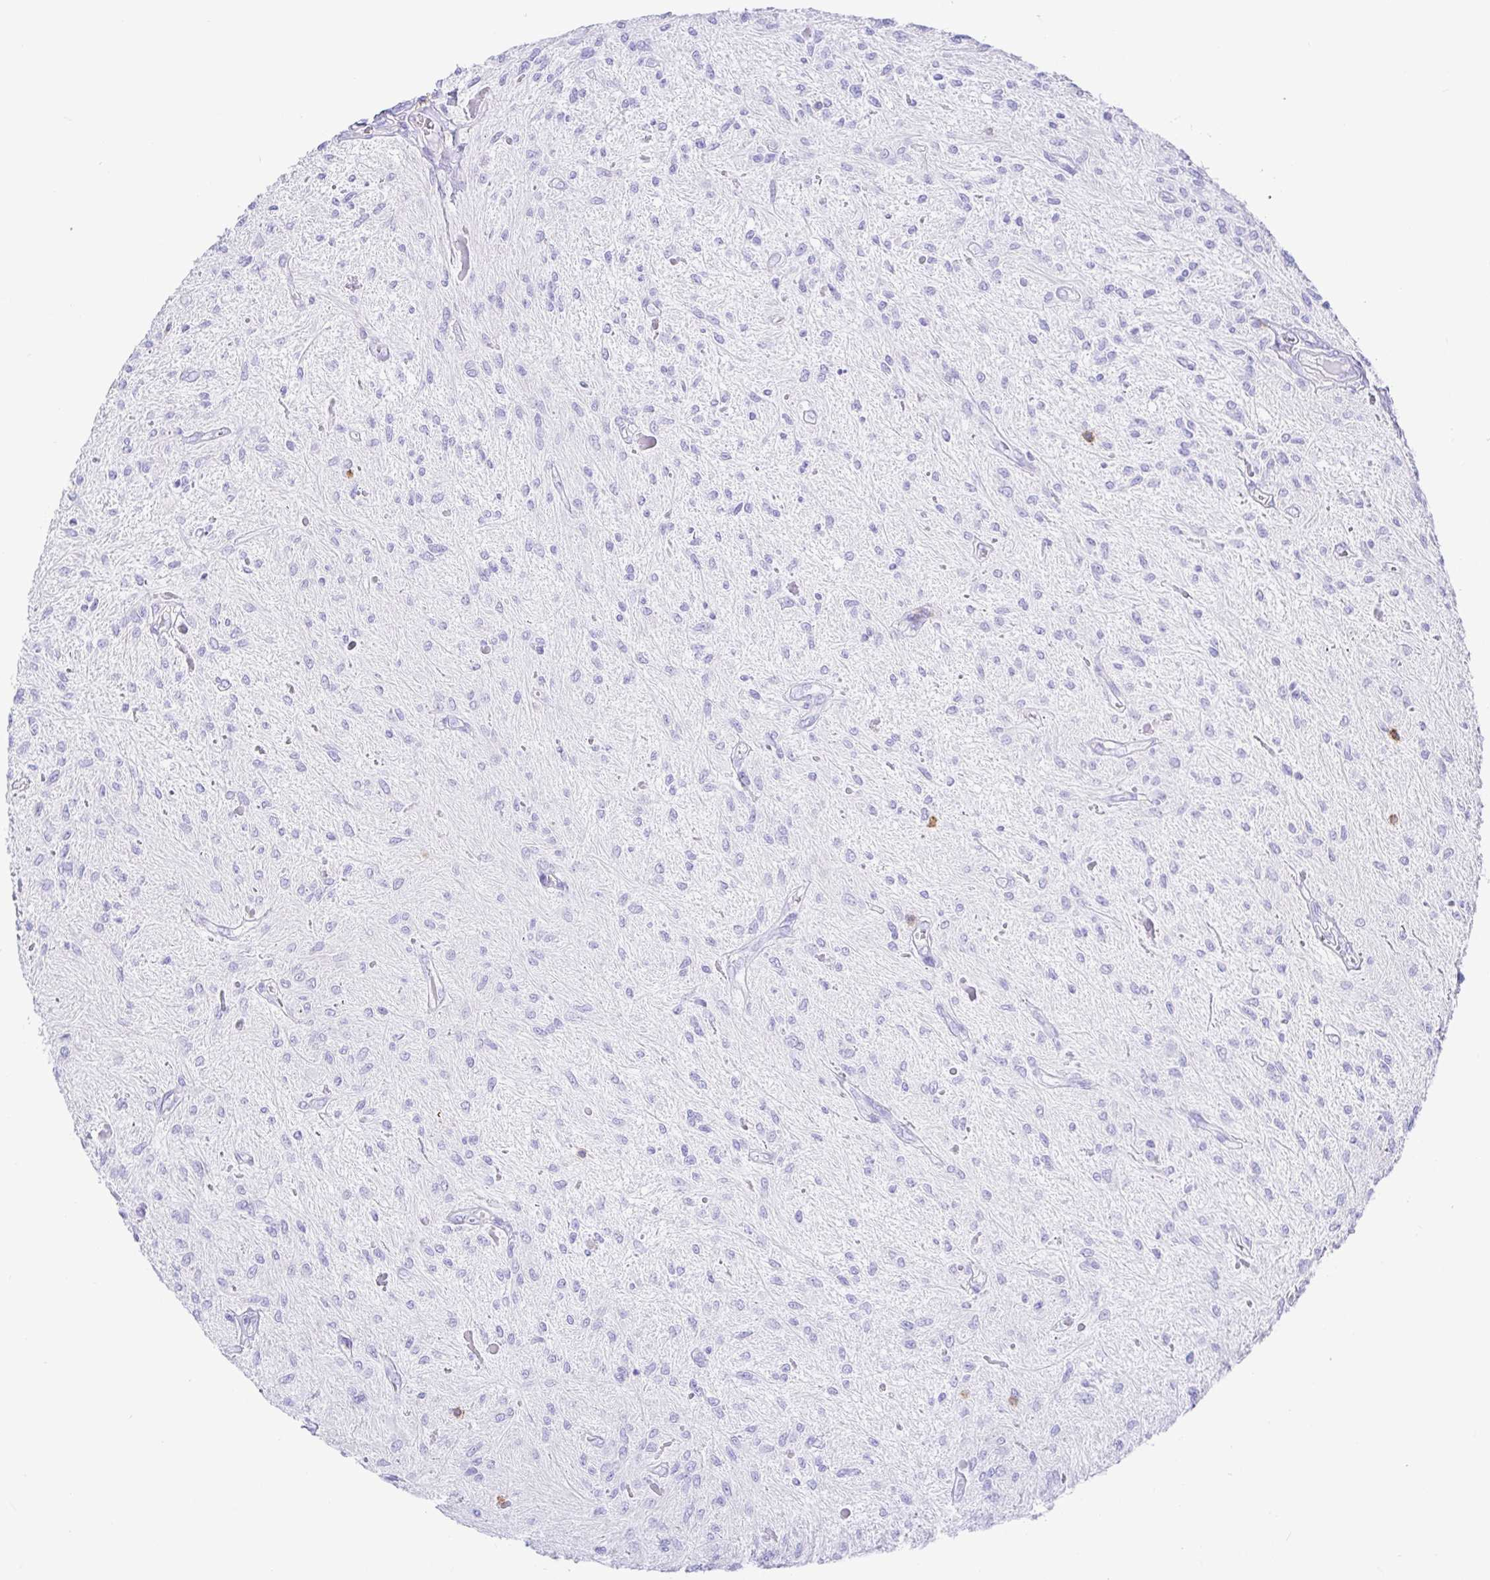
{"staining": {"intensity": "negative", "quantity": "none", "location": "none"}, "tissue": "glioma", "cell_type": "Tumor cells", "image_type": "cancer", "snomed": [{"axis": "morphology", "description": "Glioma, malignant, Low grade"}, {"axis": "topography", "description": "Cerebellum"}], "caption": "Immunohistochemistry histopathology image of human malignant low-grade glioma stained for a protein (brown), which demonstrates no expression in tumor cells.", "gene": "CD5", "patient": {"sex": "female", "age": 14}}